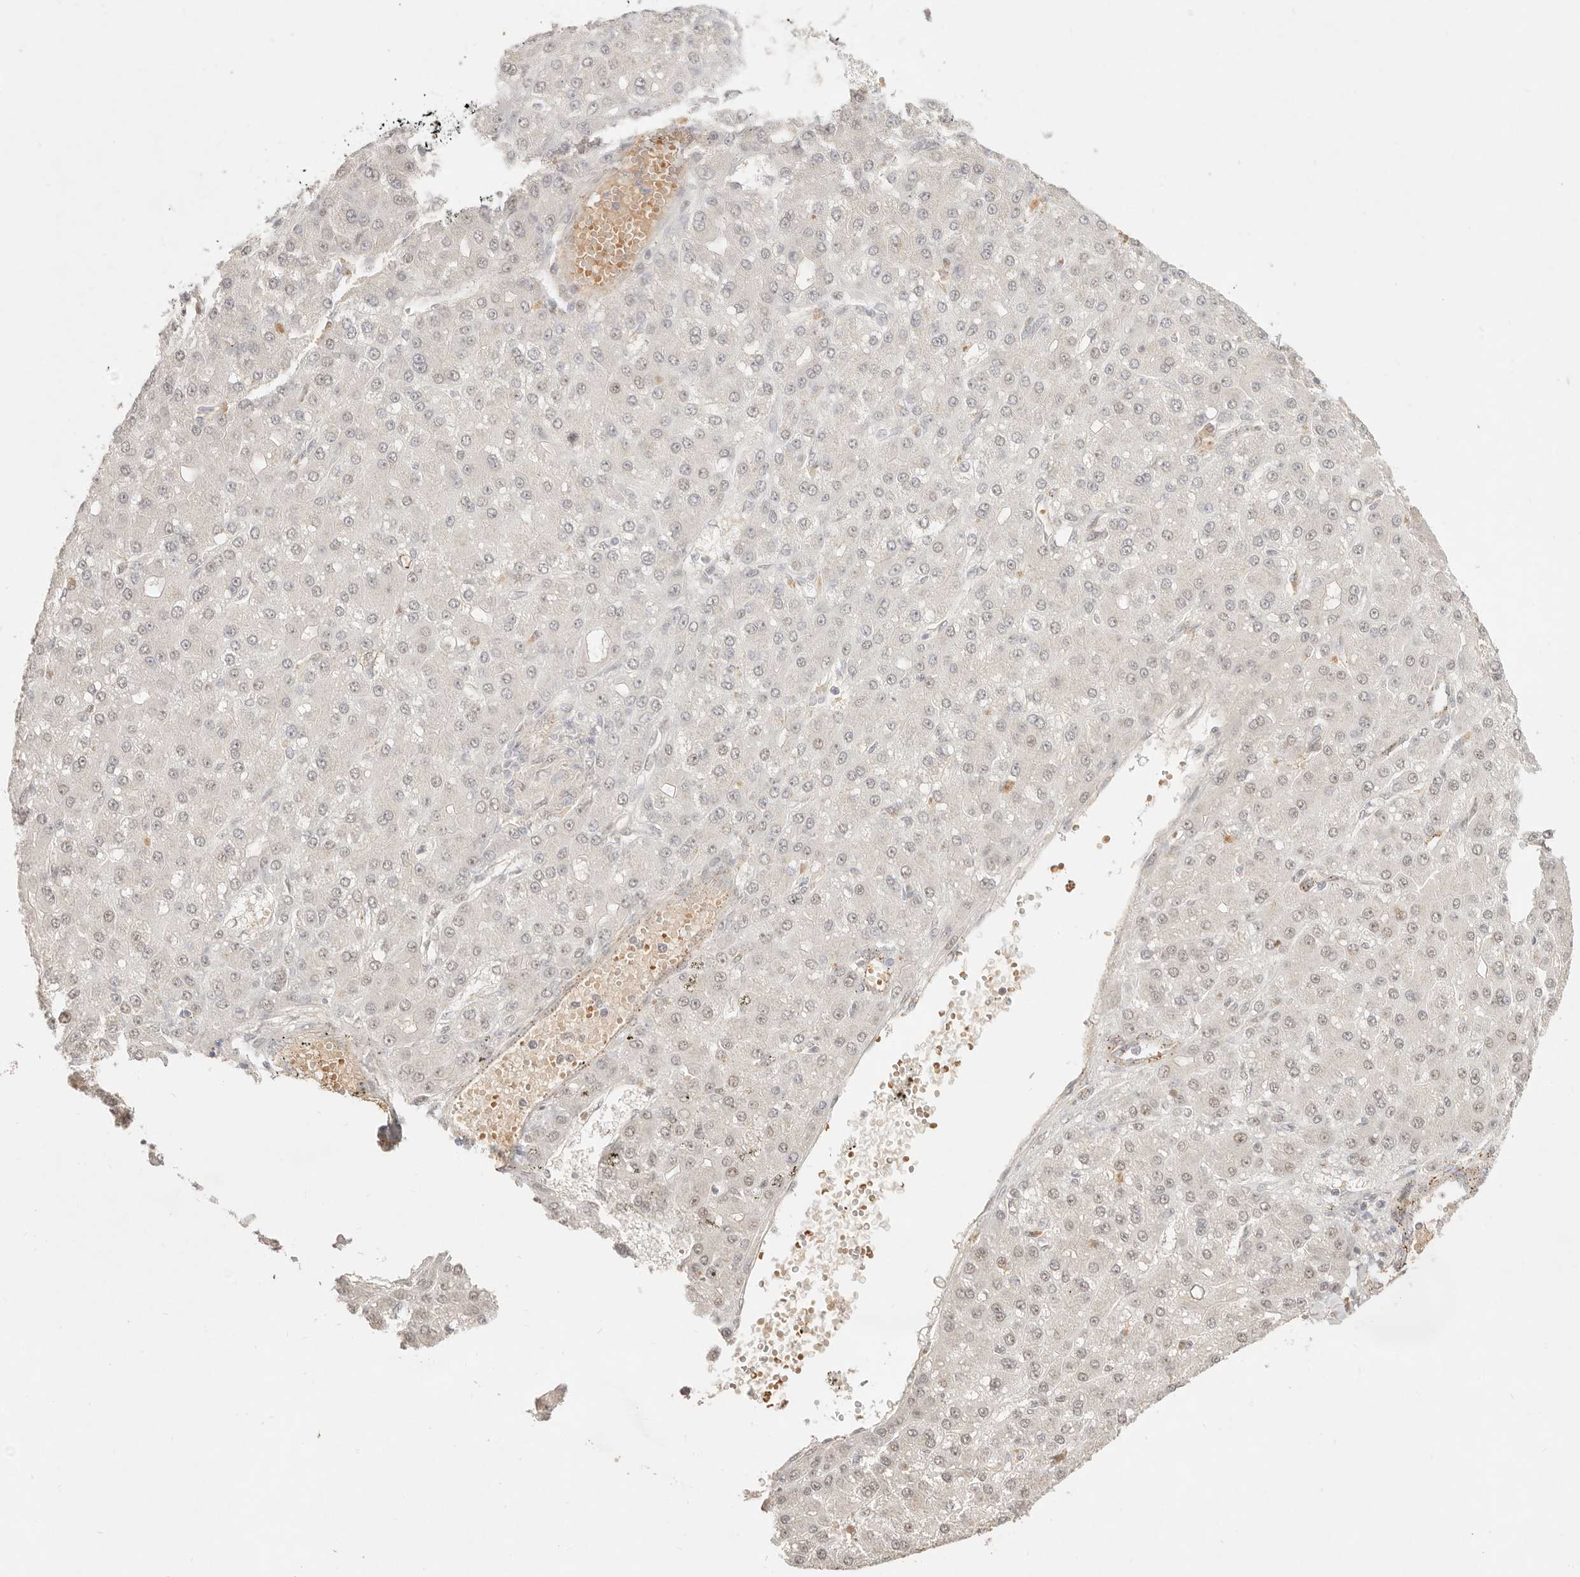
{"staining": {"intensity": "weak", "quantity": ">75%", "location": "nuclear"}, "tissue": "liver cancer", "cell_type": "Tumor cells", "image_type": "cancer", "snomed": [{"axis": "morphology", "description": "Carcinoma, Hepatocellular, NOS"}, {"axis": "topography", "description": "Liver"}], "caption": "Human liver hepatocellular carcinoma stained for a protein (brown) reveals weak nuclear positive expression in approximately >75% of tumor cells.", "gene": "MEP1A", "patient": {"sex": "male", "age": 67}}